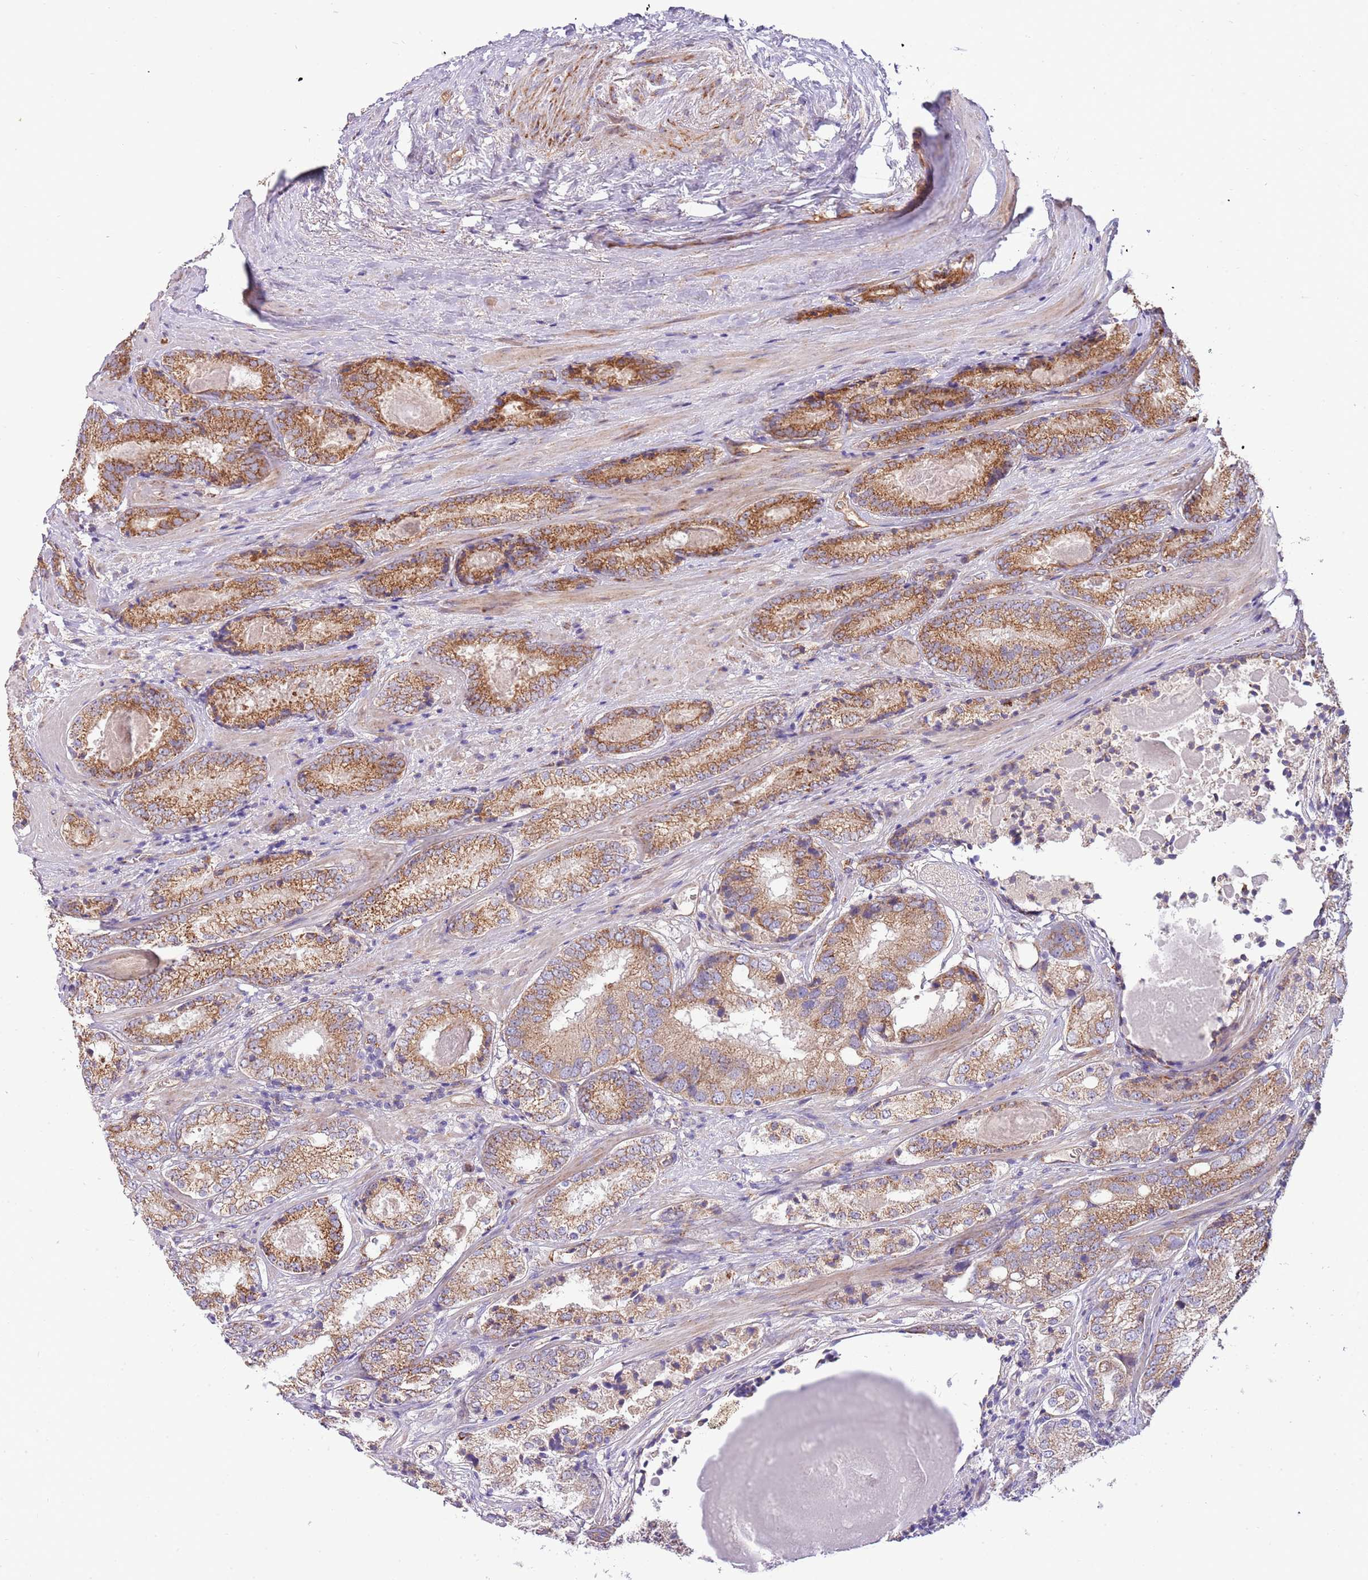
{"staining": {"intensity": "moderate", "quantity": "25%-75%", "location": "cytoplasmic/membranous"}, "tissue": "prostate cancer", "cell_type": "Tumor cells", "image_type": "cancer", "snomed": [{"axis": "morphology", "description": "Adenocarcinoma, High grade"}, {"axis": "topography", "description": "Prostate"}], "caption": "Tumor cells demonstrate moderate cytoplasmic/membranous positivity in approximately 25%-75% of cells in prostate adenocarcinoma (high-grade).", "gene": "DOCK6", "patient": {"sex": "male", "age": 63}}